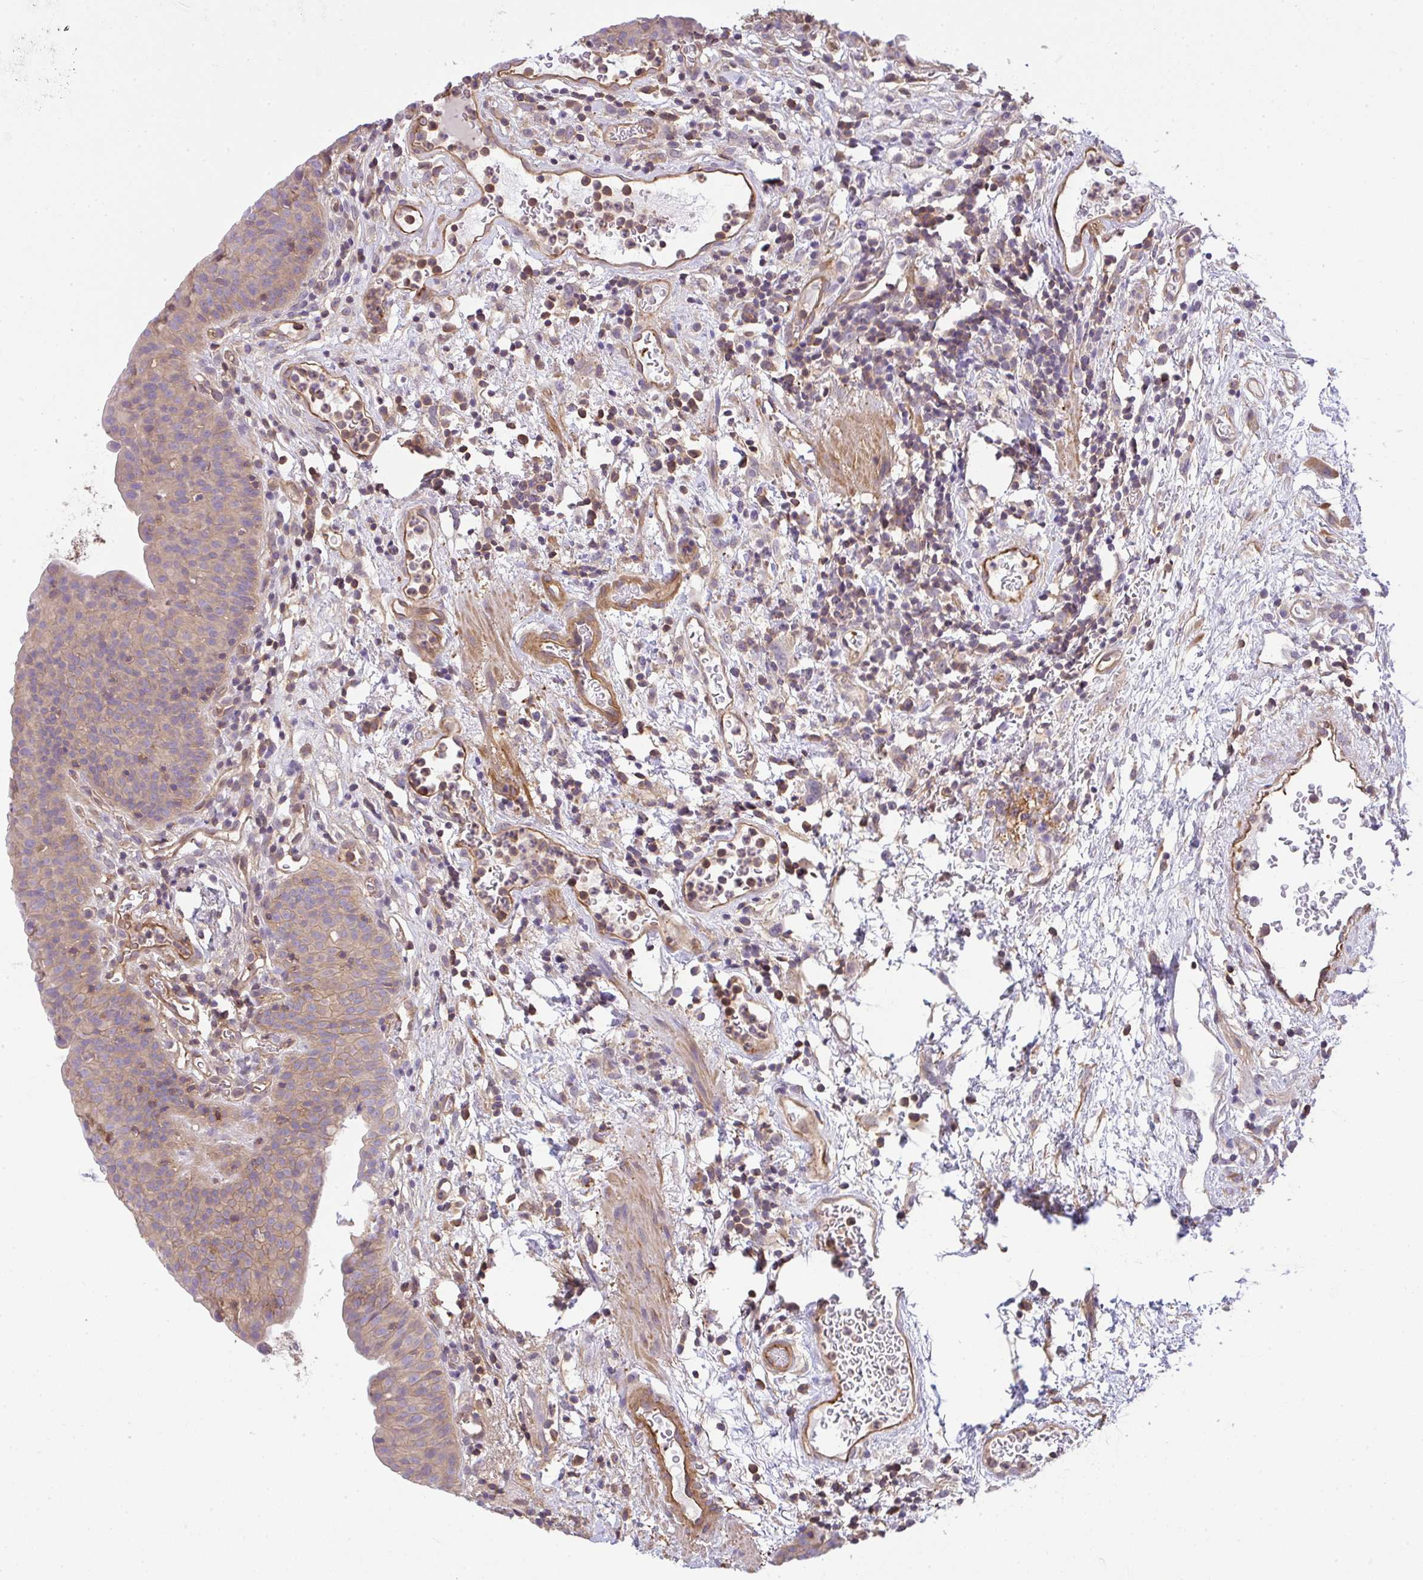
{"staining": {"intensity": "weak", "quantity": ">75%", "location": "cytoplasmic/membranous"}, "tissue": "urinary bladder", "cell_type": "Urothelial cells", "image_type": "normal", "snomed": [{"axis": "morphology", "description": "Normal tissue, NOS"}, {"axis": "morphology", "description": "Inflammation, NOS"}, {"axis": "topography", "description": "Urinary bladder"}], "caption": "A low amount of weak cytoplasmic/membranous positivity is appreciated in about >75% of urothelial cells in unremarkable urinary bladder.", "gene": "TMEM229A", "patient": {"sex": "male", "age": 57}}